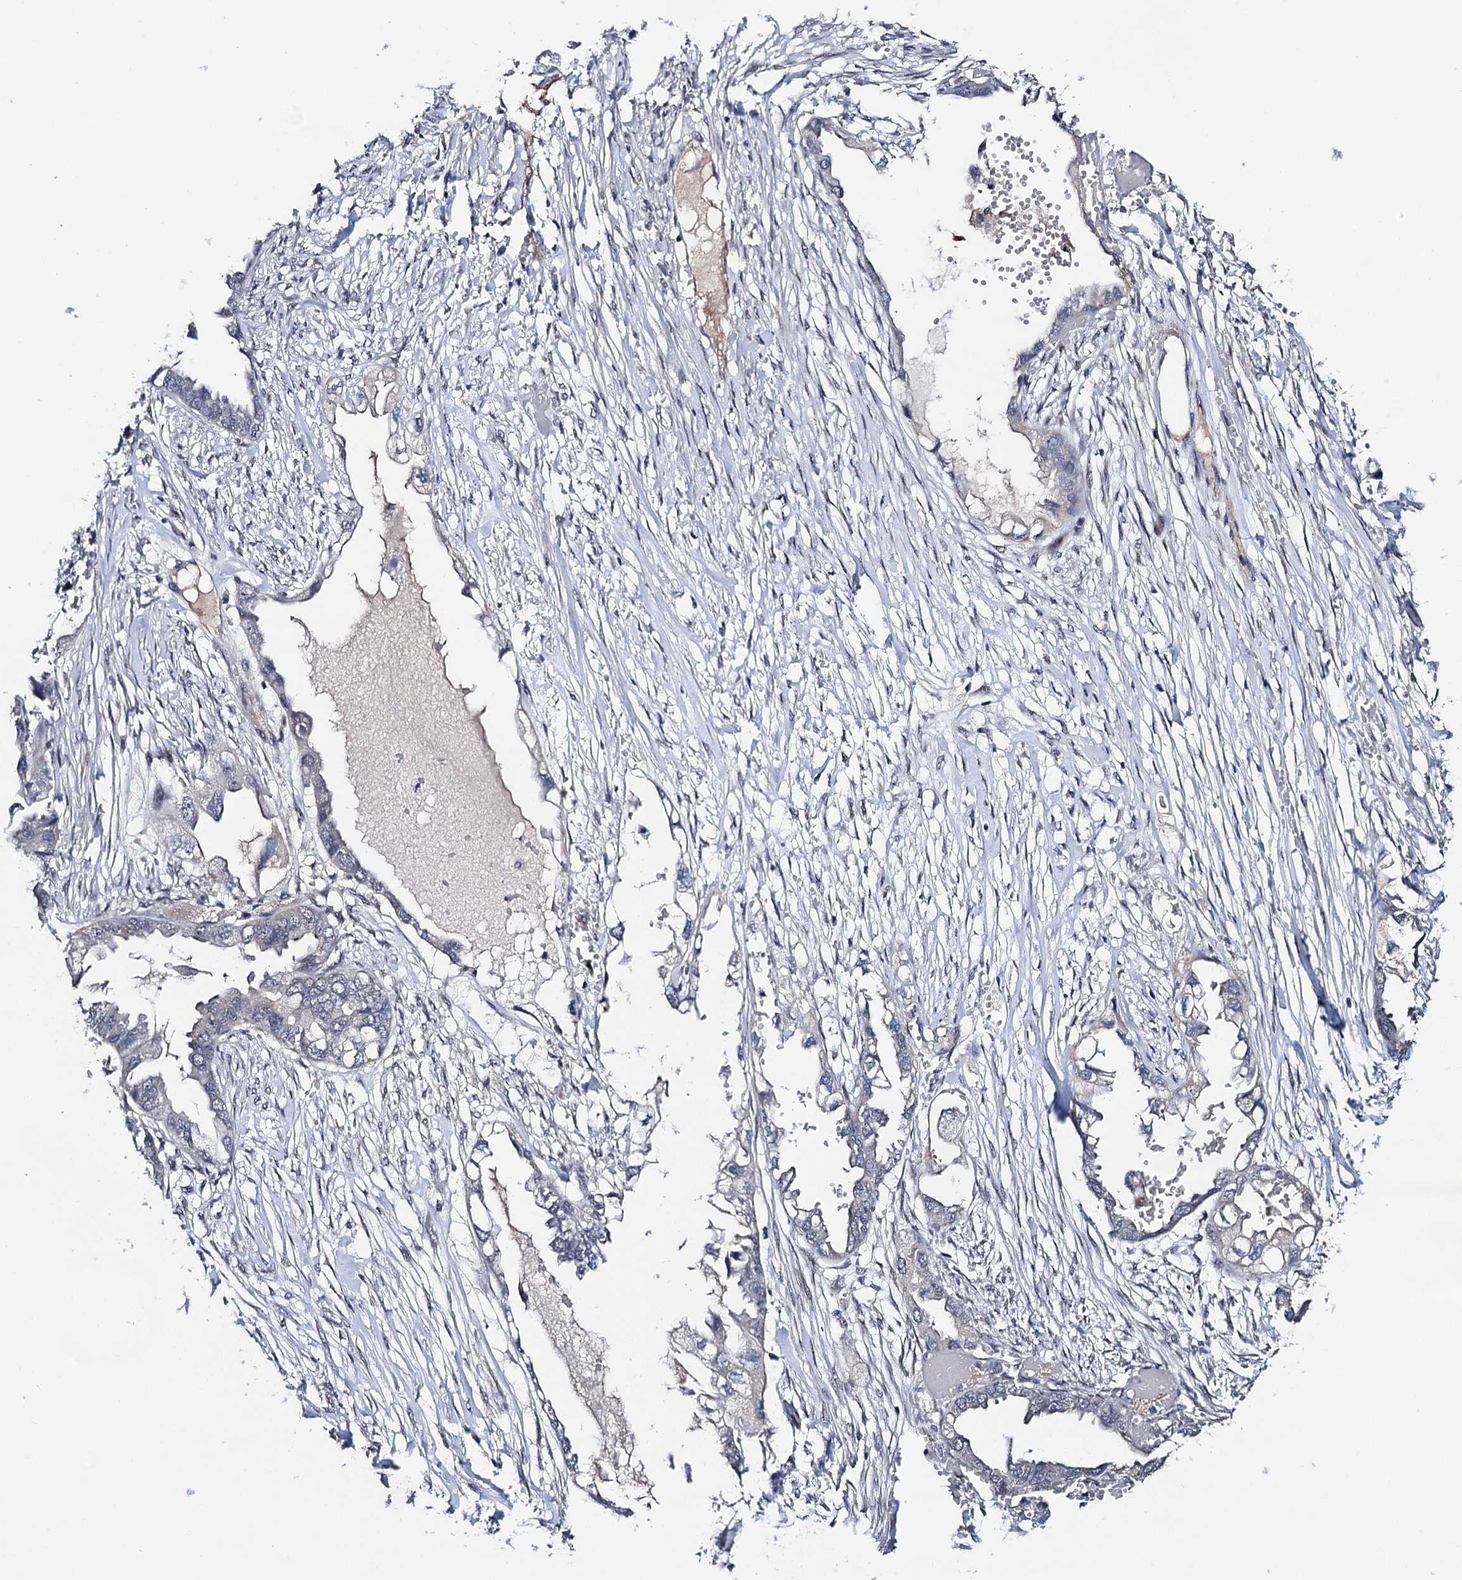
{"staining": {"intensity": "negative", "quantity": "none", "location": "none"}, "tissue": "endometrial cancer", "cell_type": "Tumor cells", "image_type": "cancer", "snomed": [{"axis": "morphology", "description": "Adenocarcinoma, NOS"}, {"axis": "morphology", "description": "Adenocarcinoma, metastatic, NOS"}, {"axis": "topography", "description": "Adipose tissue"}, {"axis": "topography", "description": "Endometrium"}], "caption": "Immunohistochemical staining of human endometrial cancer reveals no significant expression in tumor cells.", "gene": "PPTC7", "patient": {"sex": "female", "age": 67}}